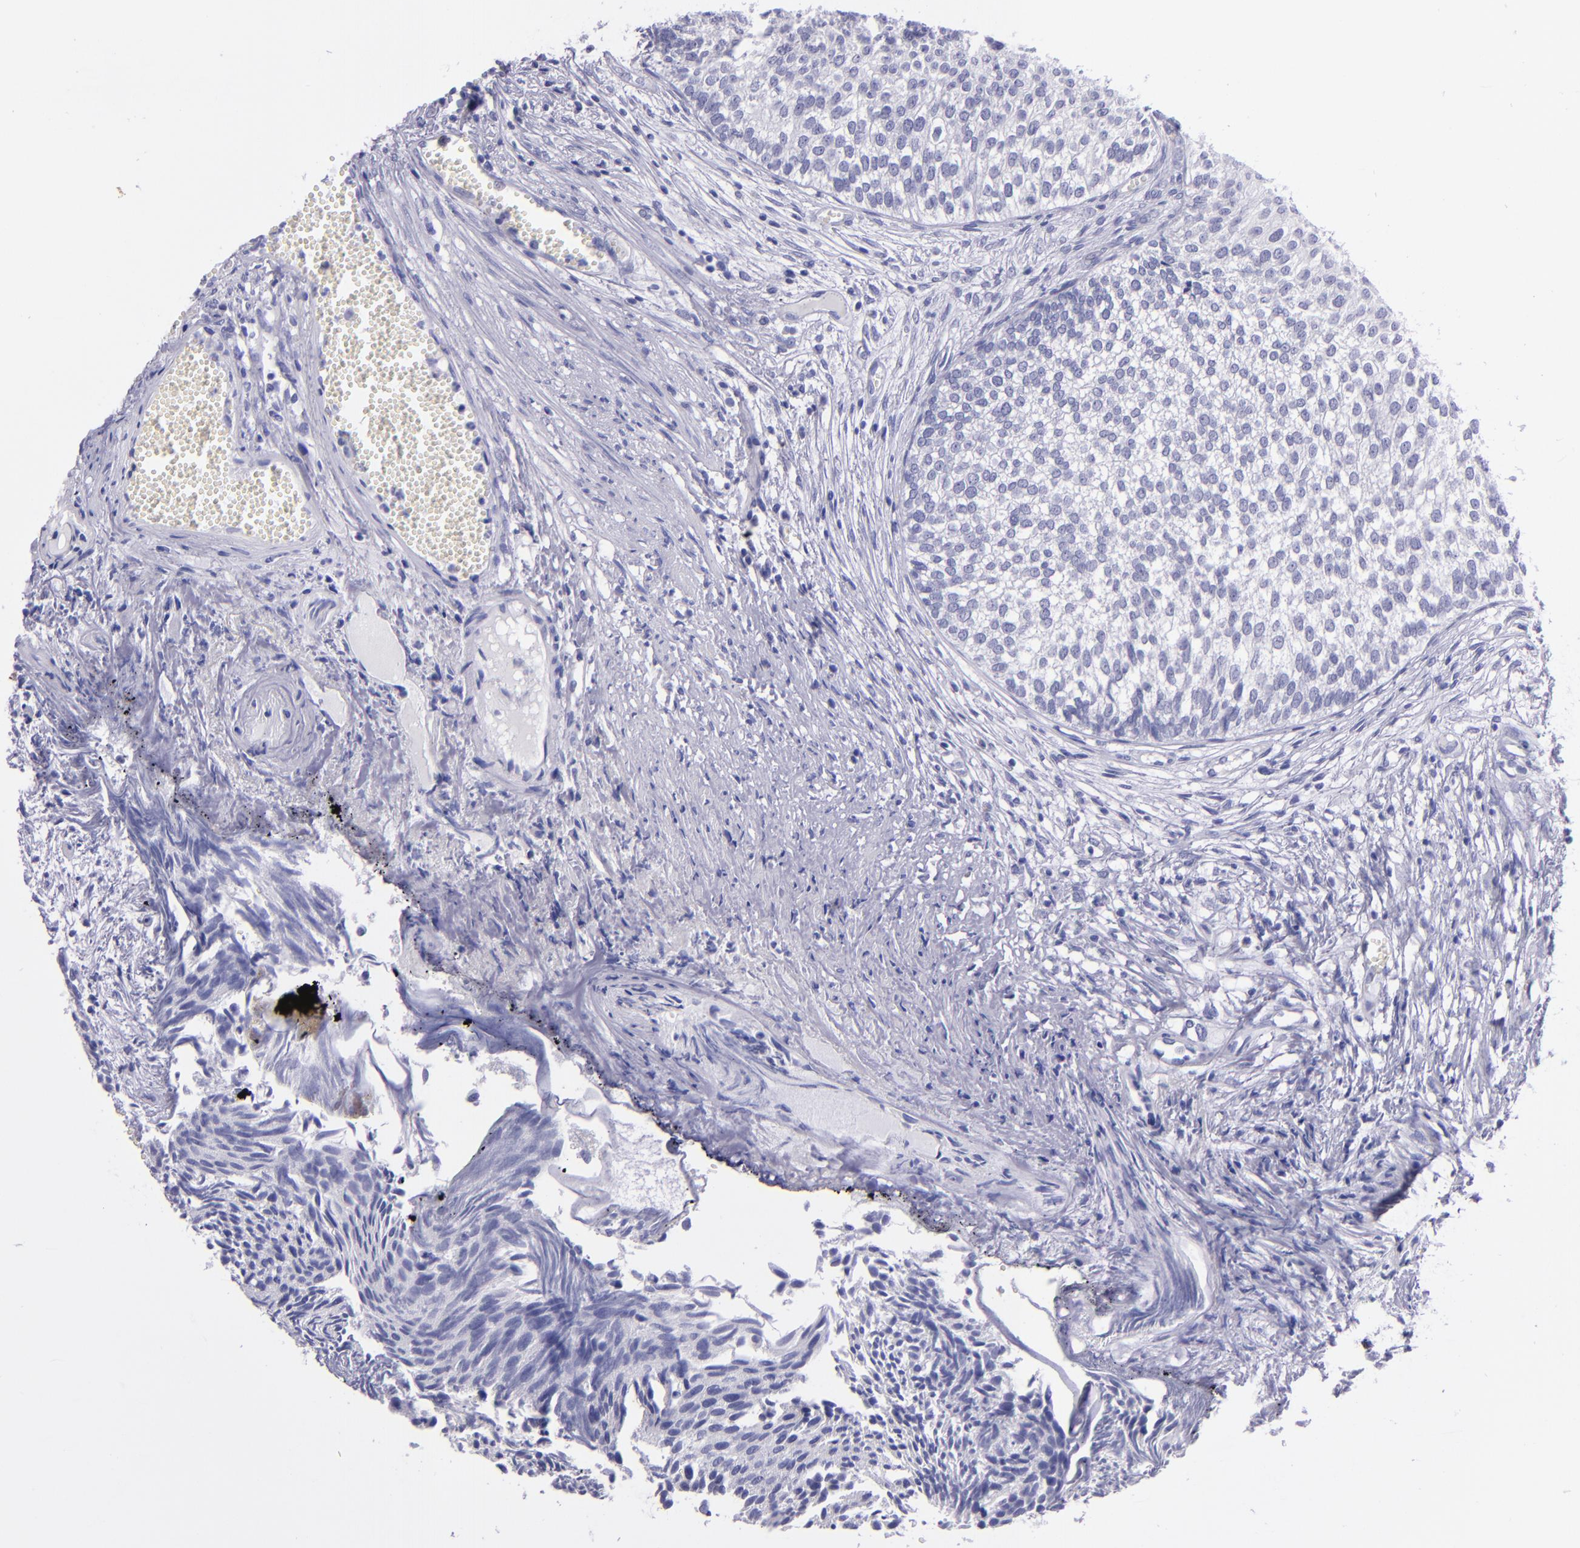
{"staining": {"intensity": "negative", "quantity": "none", "location": "none"}, "tissue": "urothelial cancer", "cell_type": "Tumor cells", "image_type": "cancer", "snomed": [{"axis": "morphology", "description": "Urothelial carcinoma, Low grade"}, {"axis": "topography", "description": "Urinary bladder"}], "caption": "This is an immunohistochemistry image of human low-grade urothelial carcinoma. There is no expression in tumor cells.", "gene": "TNNT3", "patient": {"sex": "male", "age": 84}}